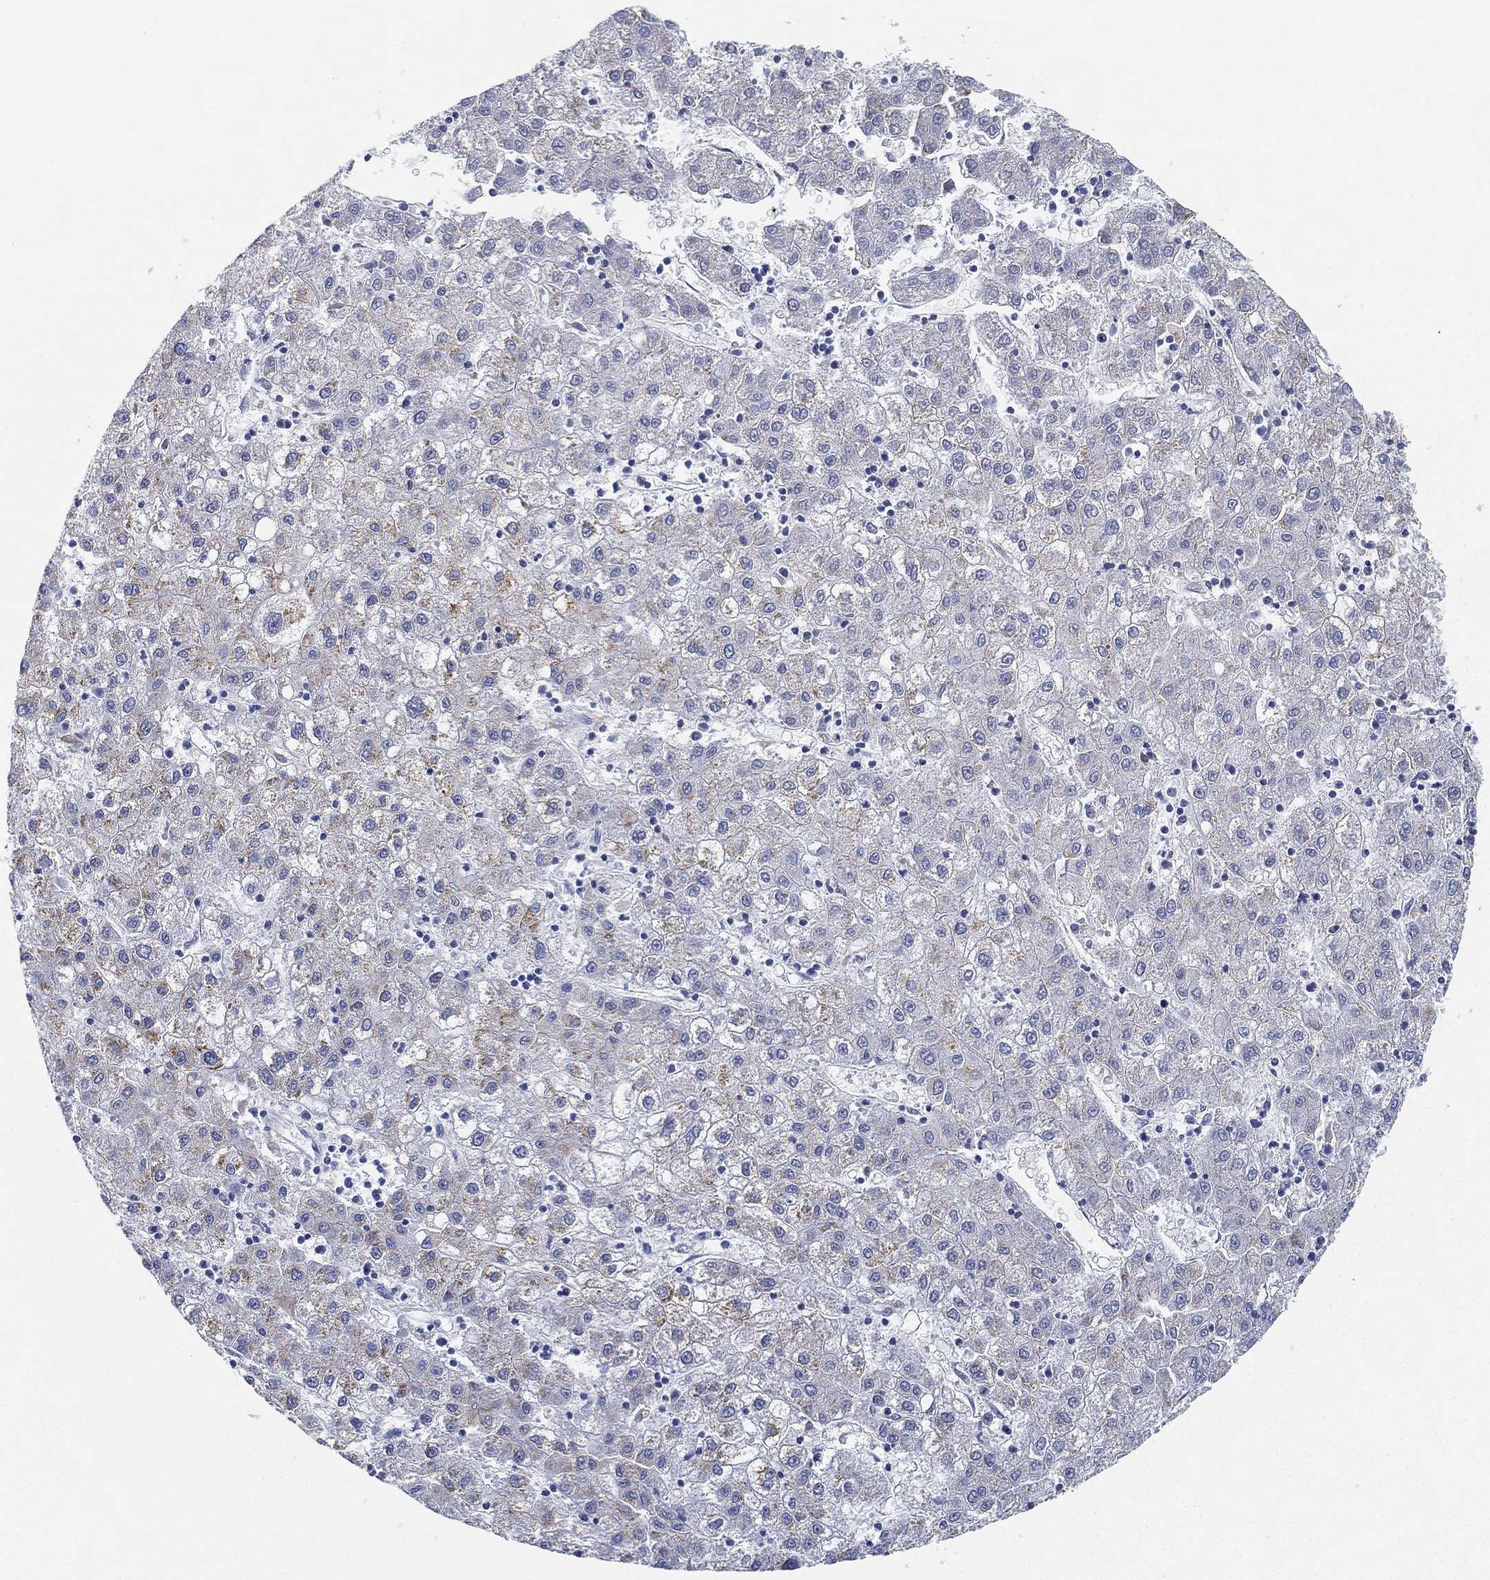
{"staining": {"intensity": "moderate", "quantity": "<25%", "location": "cytoplasmic/membranous"}, "tissue": "liver cancer", "cell_type": "Tumor cells", "image_type": "cancer", "snomed": [{"axis": "morphology", "description": "Carcinoma, Hepatocellular, NOS"}, {"axis": "topography", "description": "Liver"}], "caption": "Liver cancer (hepatocellular carcinoma) tissue displays moderate cytoplasmic/membranous positivity in about <25% of tumor cells, visualized by immunohistochemistry. (DAB (3,3'-diaminobenzidine) = brown stain, brightfield microscopy at high magnification).", "gene": "GPR61", "patient": {"sex": "male", "age": 72}}